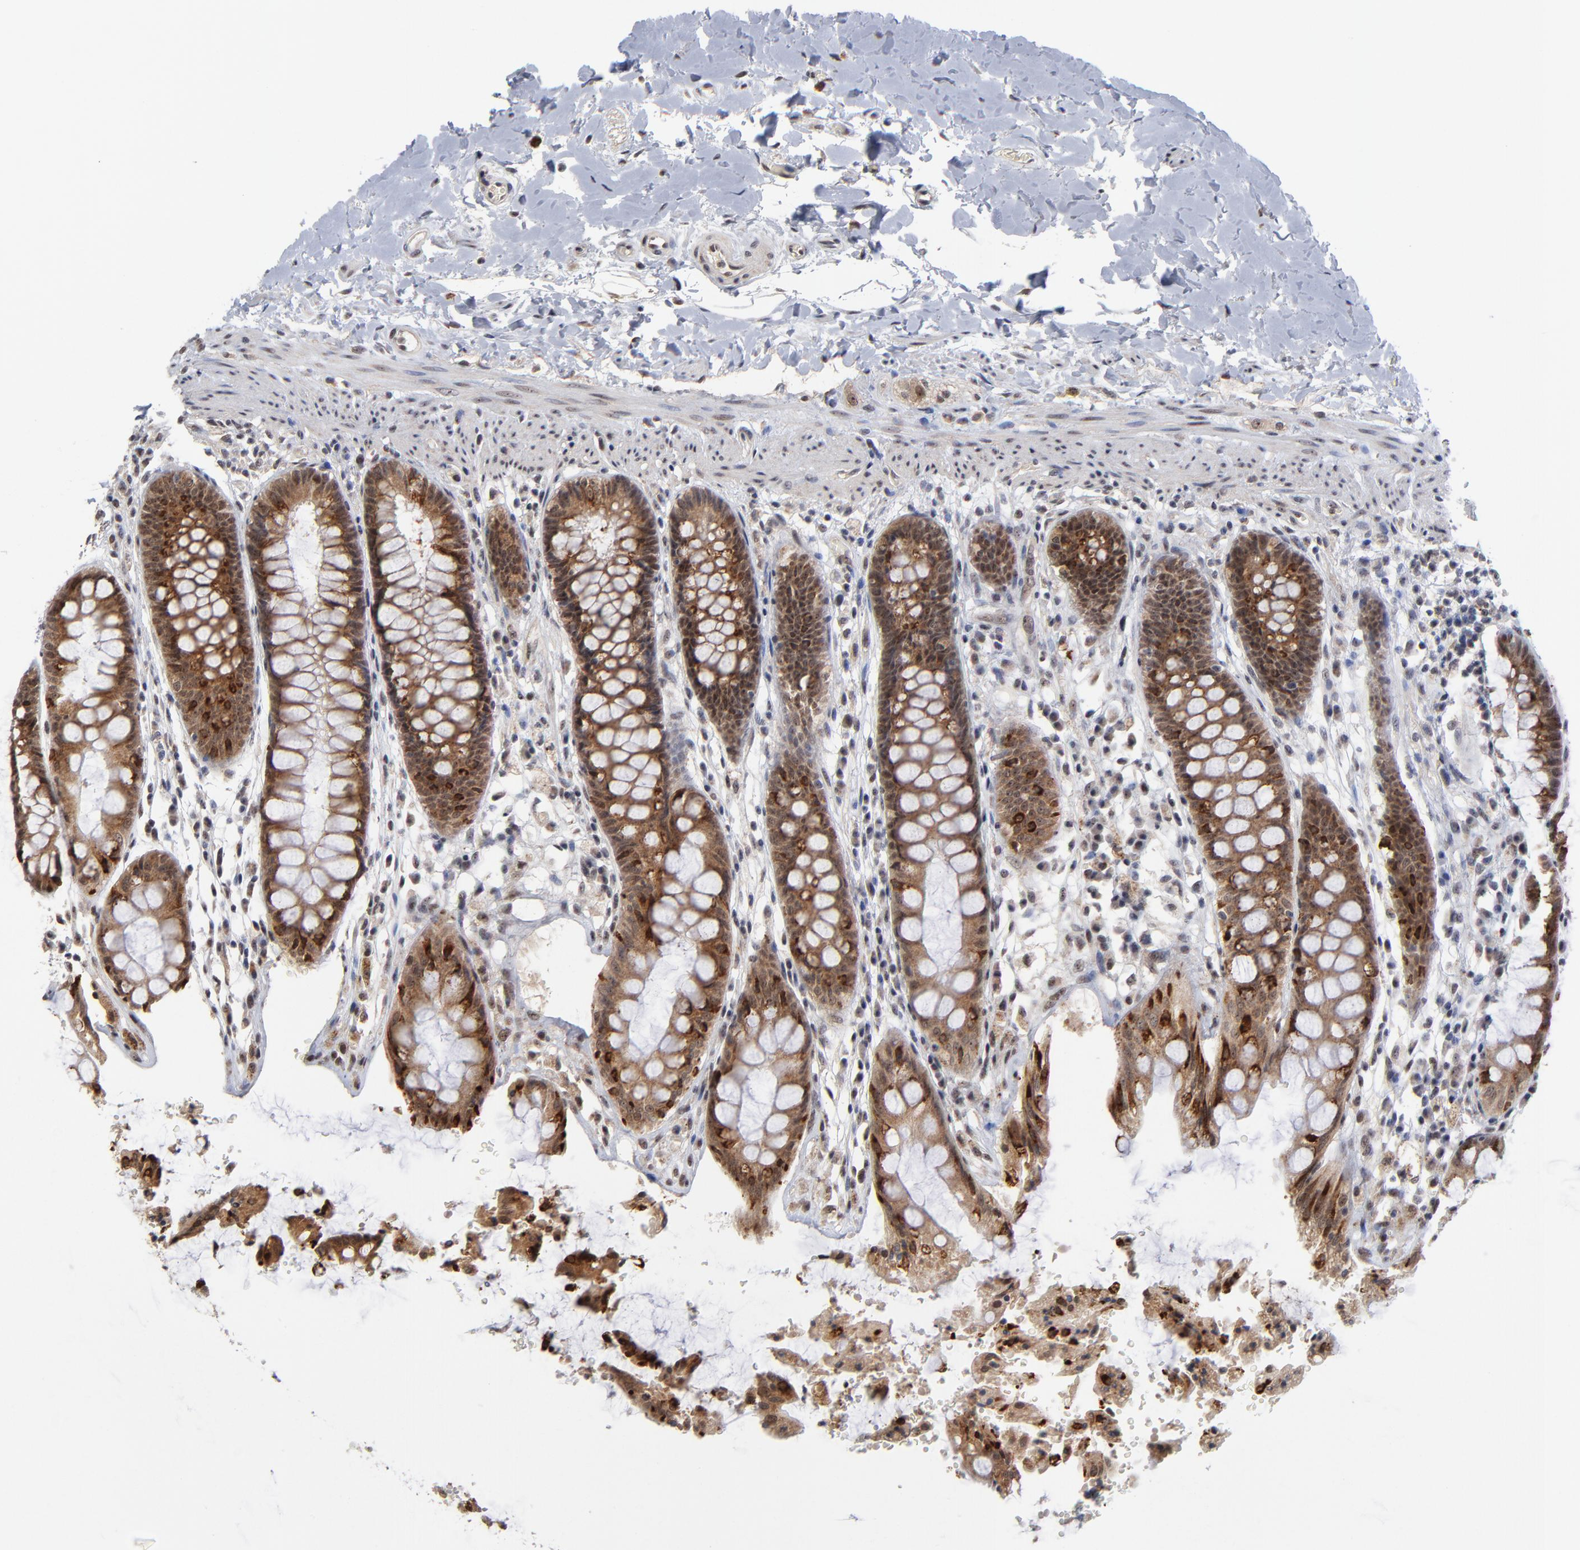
{"staining": {"intensity": "strong", "quantity": ">75%", "location": "cytoplasmic/membranous,nuclear"}, "tissue": "rectum", "cell_type": "Glandular cells", "image_type": "normal", "snomed": [{"axis": "morphology", "description": "Normal tissue, NOS"}, {"axis": "topography", "description": "Rectum"}], "caption": "Immunohistochemical staining of benign human rectum displays >75% levels of strong cytoplasmic/membranous,nuclear protein expression in approximately >75% of glandular cells.", "gene": "ZNF419", "patient": {"sex": "female", "age": 46}}